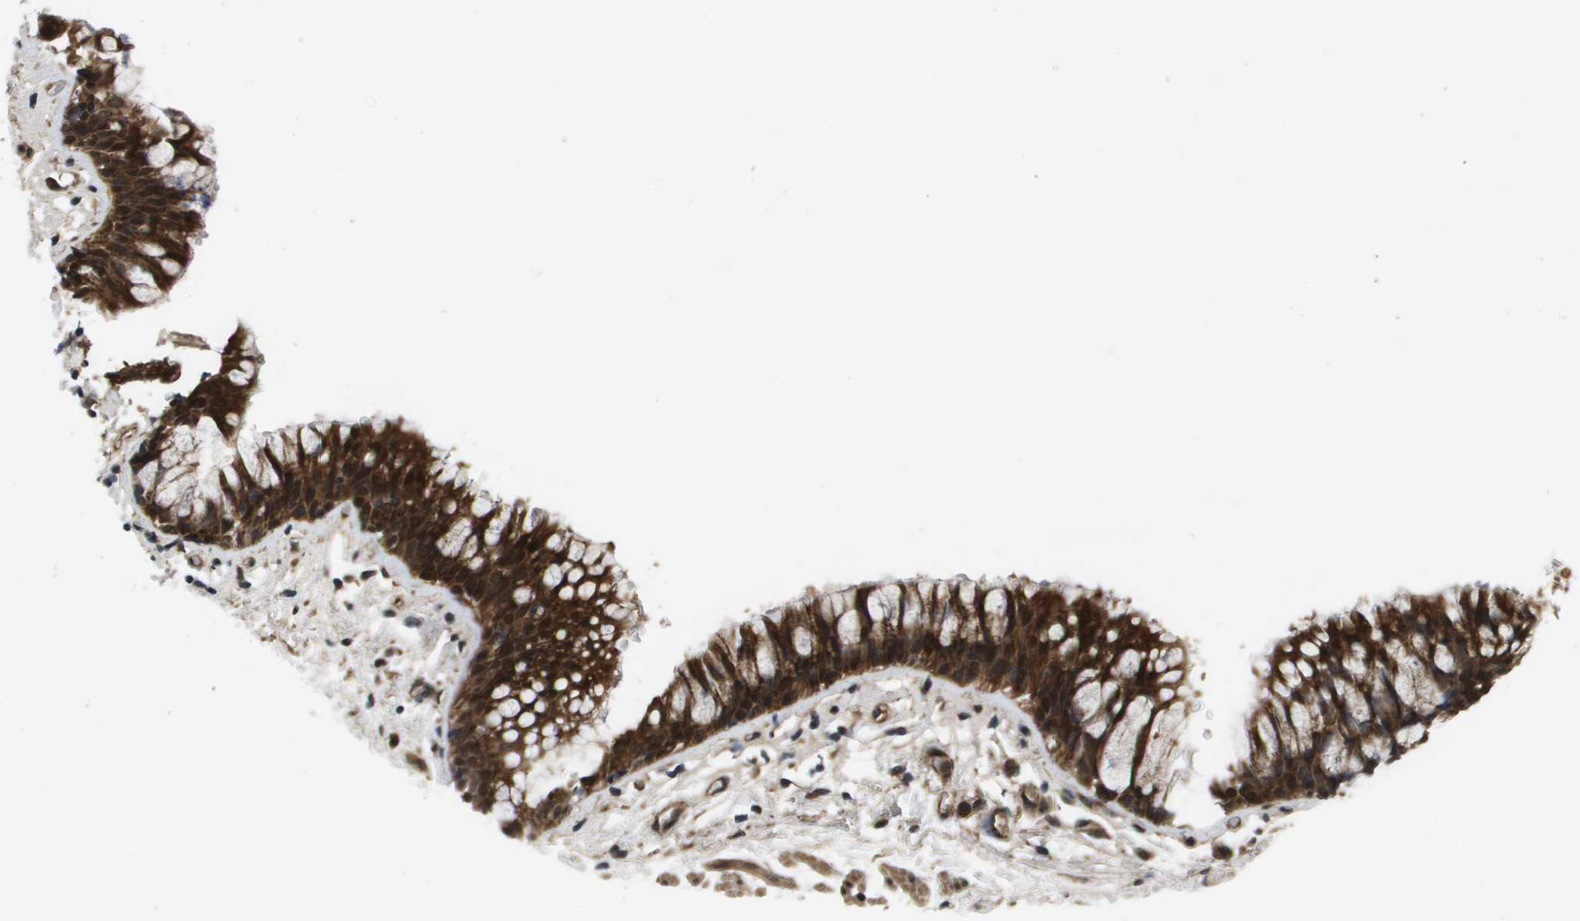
{"staining": {"intensity": "strong", "quantity": ">75%", "location": "cytoplasmic/membranous,nuclear"}, "tissue": "bronchus", "cell_type": "Respiratory epithelial cells", "image_type": "normal", "snomed": [{"axis": "morphology", "description": "Normal tissue, NOS"}, {"axis": "morphology", "description": "Inflammation, NOS"}, {"axis": "topography", "description": "Cartilage tissue"}, {"axis": "topography", "description": "Bronchus"}], "caption": "Immunohistochemical staining of normal human bronchus displays high levels of strong cytoplasmic/membranous,nuclear staining in about >75% of respiratory epithelial cells.", "gene": "SPTLC1", "patient": {"sex": "male", "age": 77}}